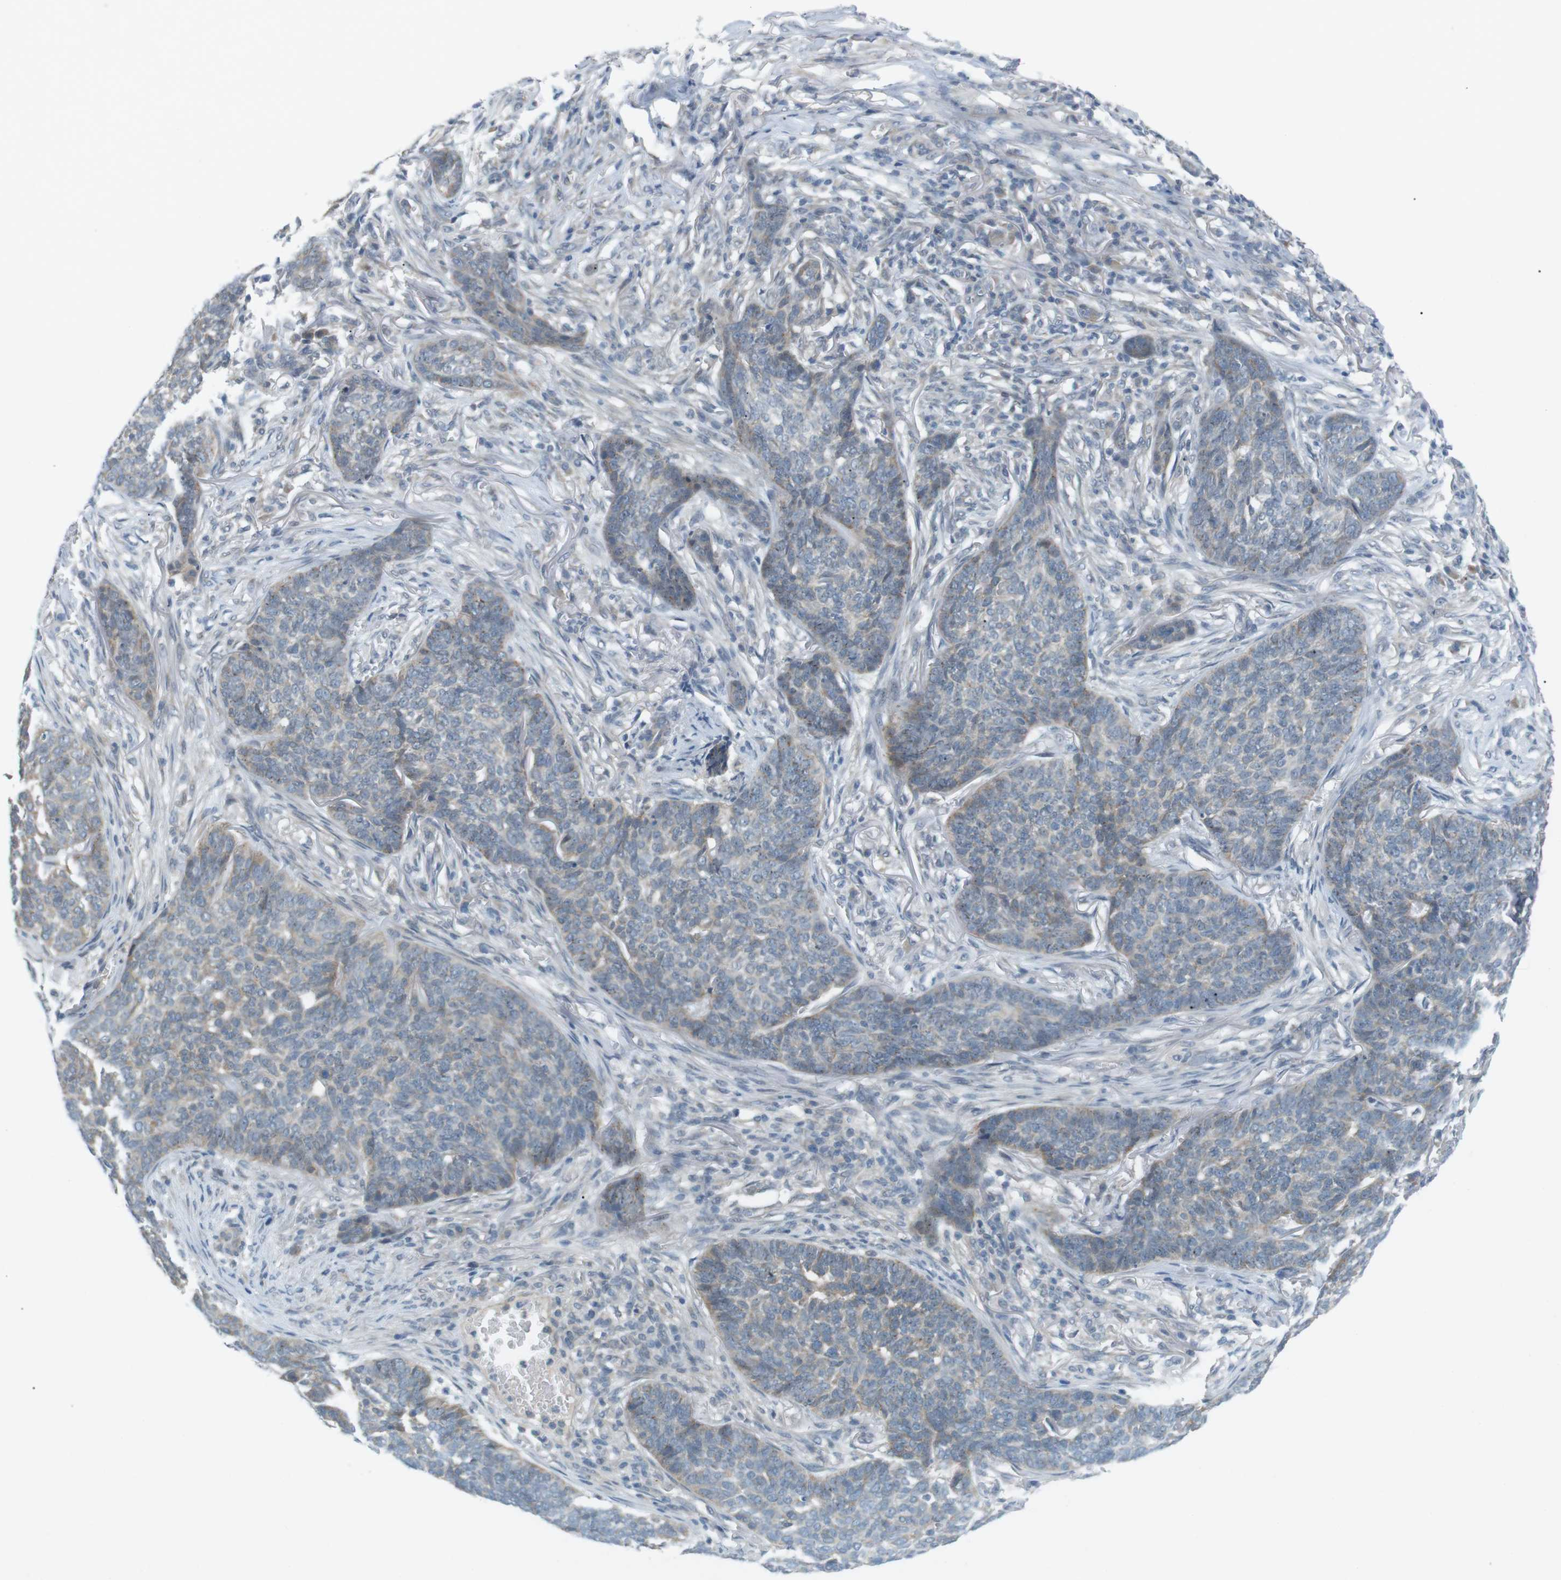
{"staining": {"intensity": "weak", "quantity": "25%-75%", "location": "cytoplasmic/membranous"}, "tissue": "skin cancer", "cell_type": "Tumor cells", "image_type": "cancer", "snomed": [{"axis": "morphology", "description": "Basal cell carcinoma"}, {"axis": "topography", "description": "Skin"}], "caption": "Immunohistochemical staining of skin cancer (basal cell carcinoma) exhibits low levels of weak cytoplasmic/membranous protein expression in about 25%-75% of tumor cells. The protein is stained brown, and the nuclei are stained in blue (DAB (3,3'-diaminobenzidine) IHC with brightfield microscopy, high magnification).", "gene": "RTN3", "patient": {"sex": "male", "age": 85}}